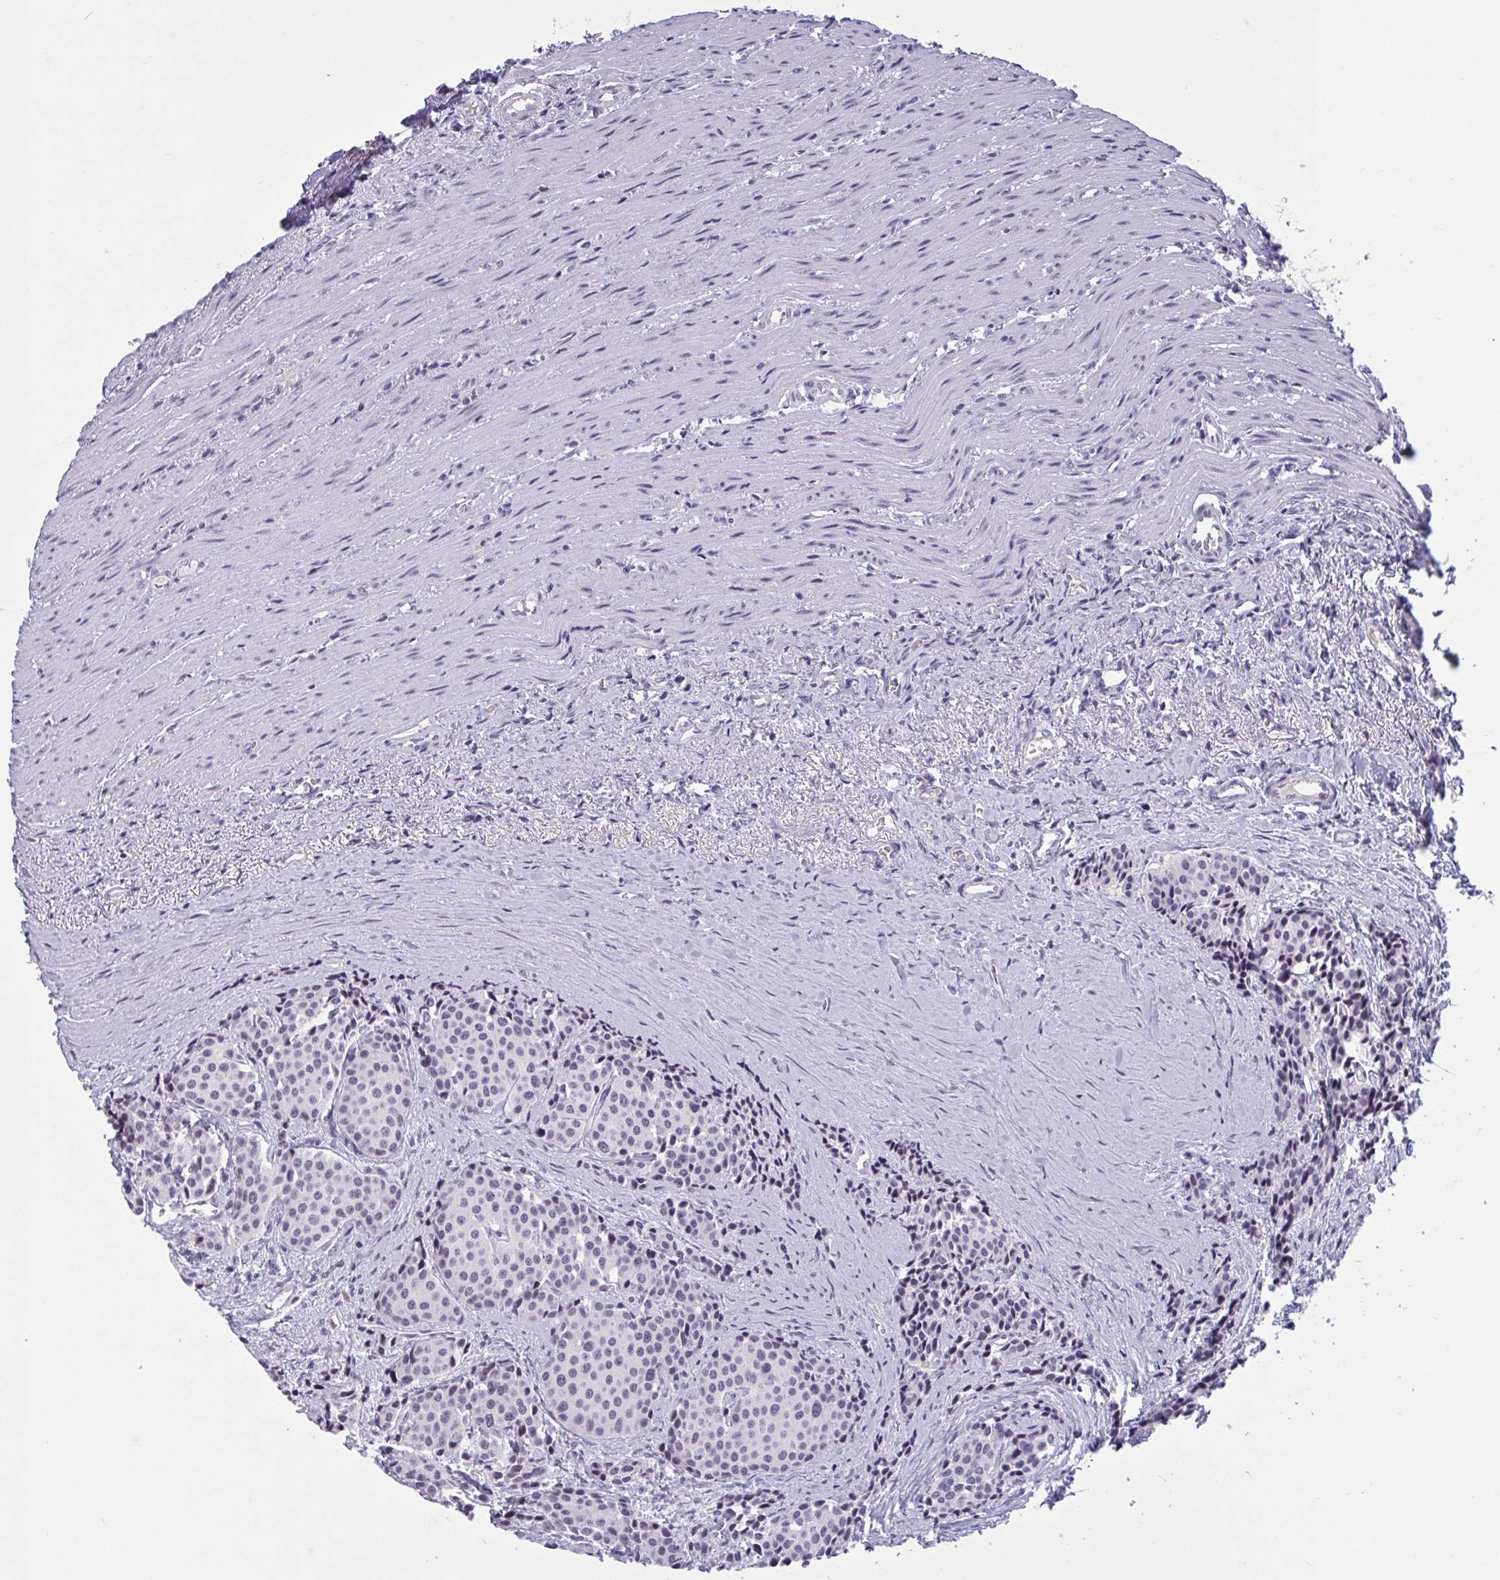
{"staining": {"intensity": "negative", "quantity": "none", "location": "none"}, "tissue": "carcinoid", "cell_type": "Tumor cells", "image_type": "cancer", "snomed": [{"axis": "morphology", "description": "Carcinoid, malignant, NOS"}, {"axis": "topography", "description": "Small intestine"}], "caption": "This is an IHC micrograph of carcinoid. There is no positivity in tumor cells.", "gene": "CNGB3", "patient": {"sex": "male", "age": 73}}